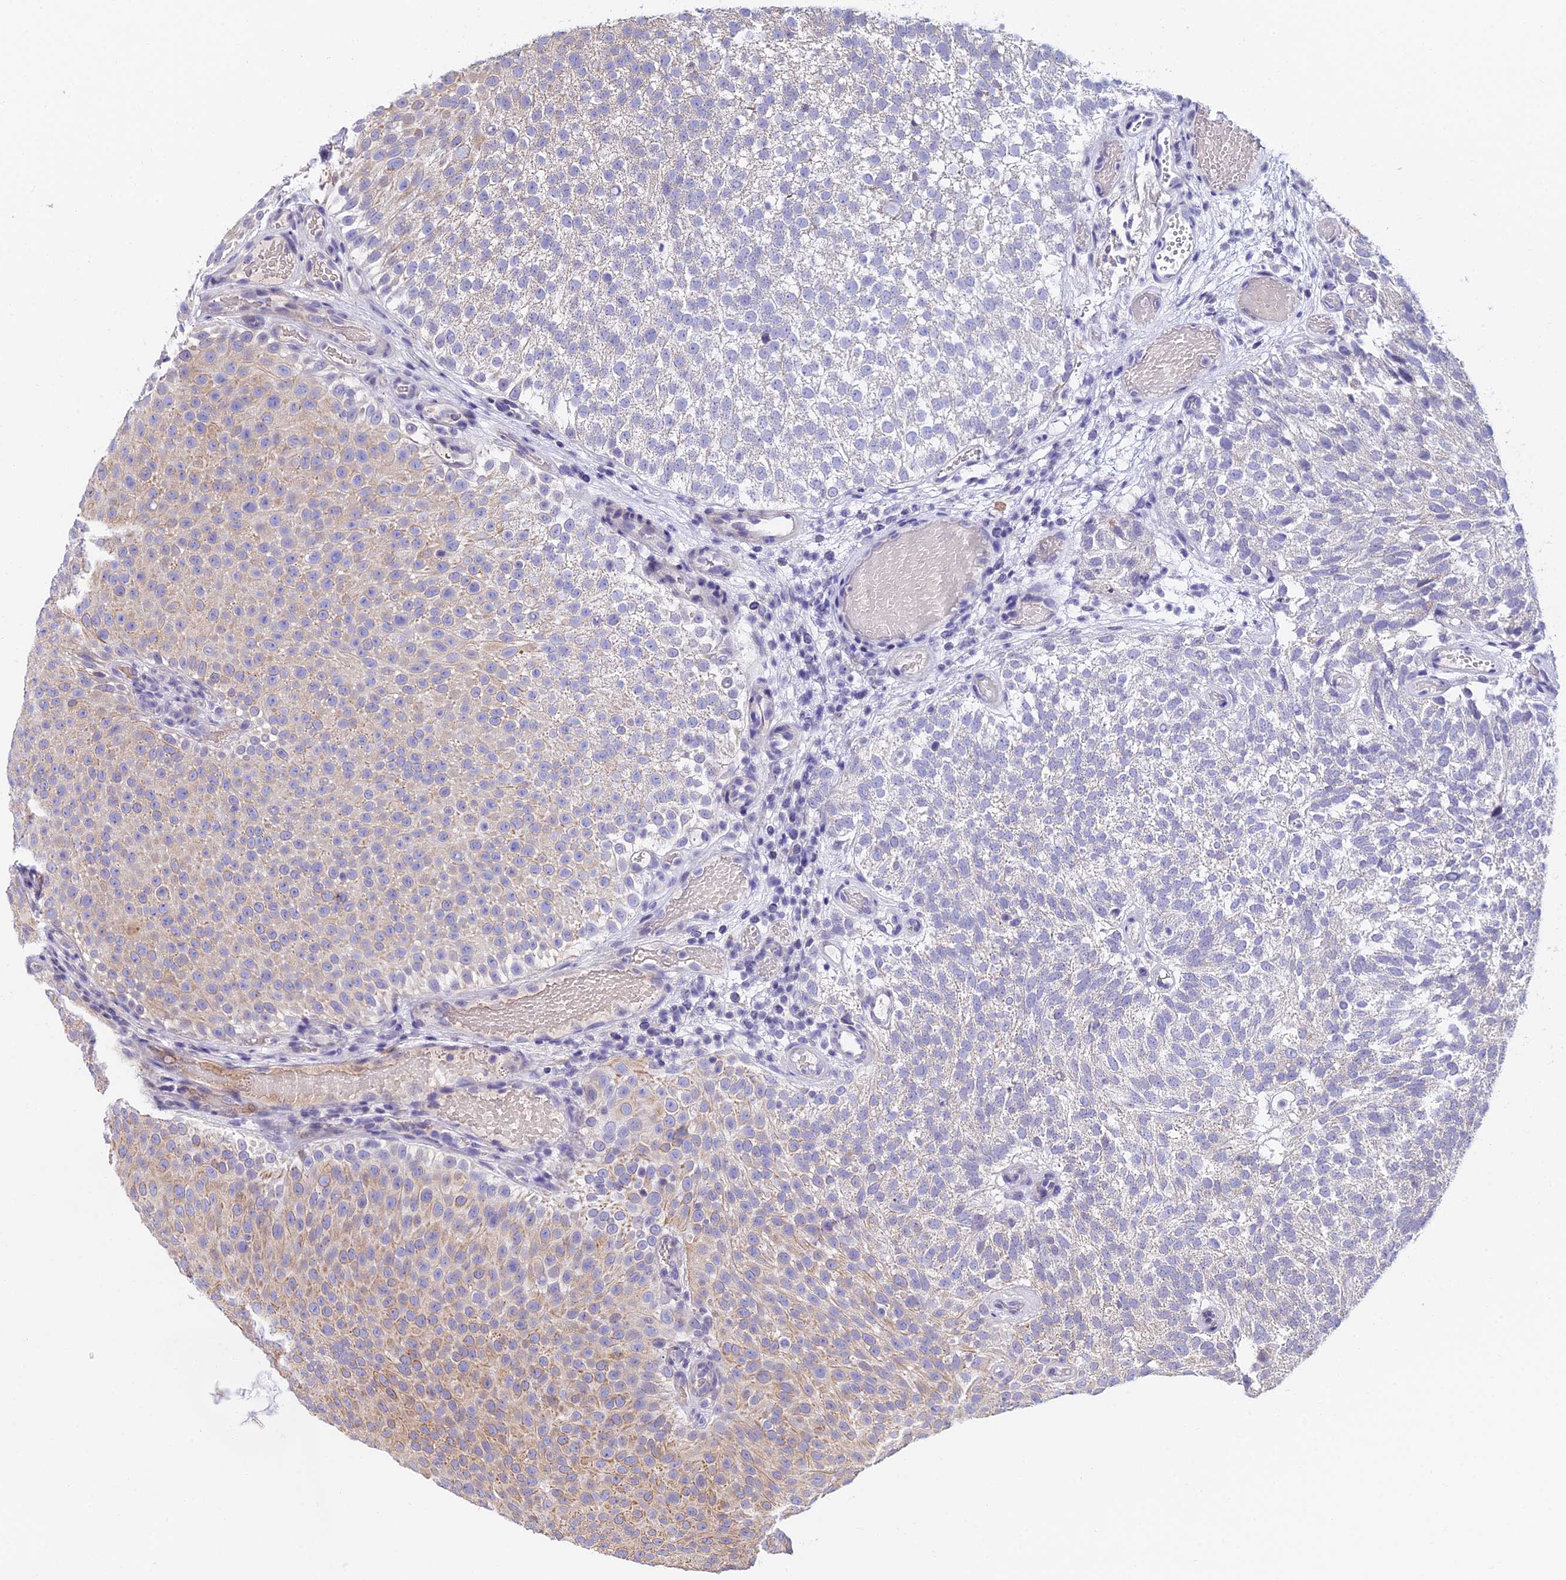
{"staining": {"intensity": "weak", "quantity": "<25%", "location": "cytoplasmic/membranous"}, "tissue": "urothelial cancer", "cell_type": "Tumor cells", "image_type": "cancer", "snomed": [{"axis": "morphology", "description": "Urothelial carcinoma, Low grade"}, {"axis": "topography", "description": "Urinary bladder"}], "caption": "Immunohistochemistry (IHC) photomicrograph of urothelial carcinoma (low-grade) stained for a protein (brown), which reveals no staining in tumor cells.", "gene": "CDNF", "patient": {"sex": "male", "age": 78}}